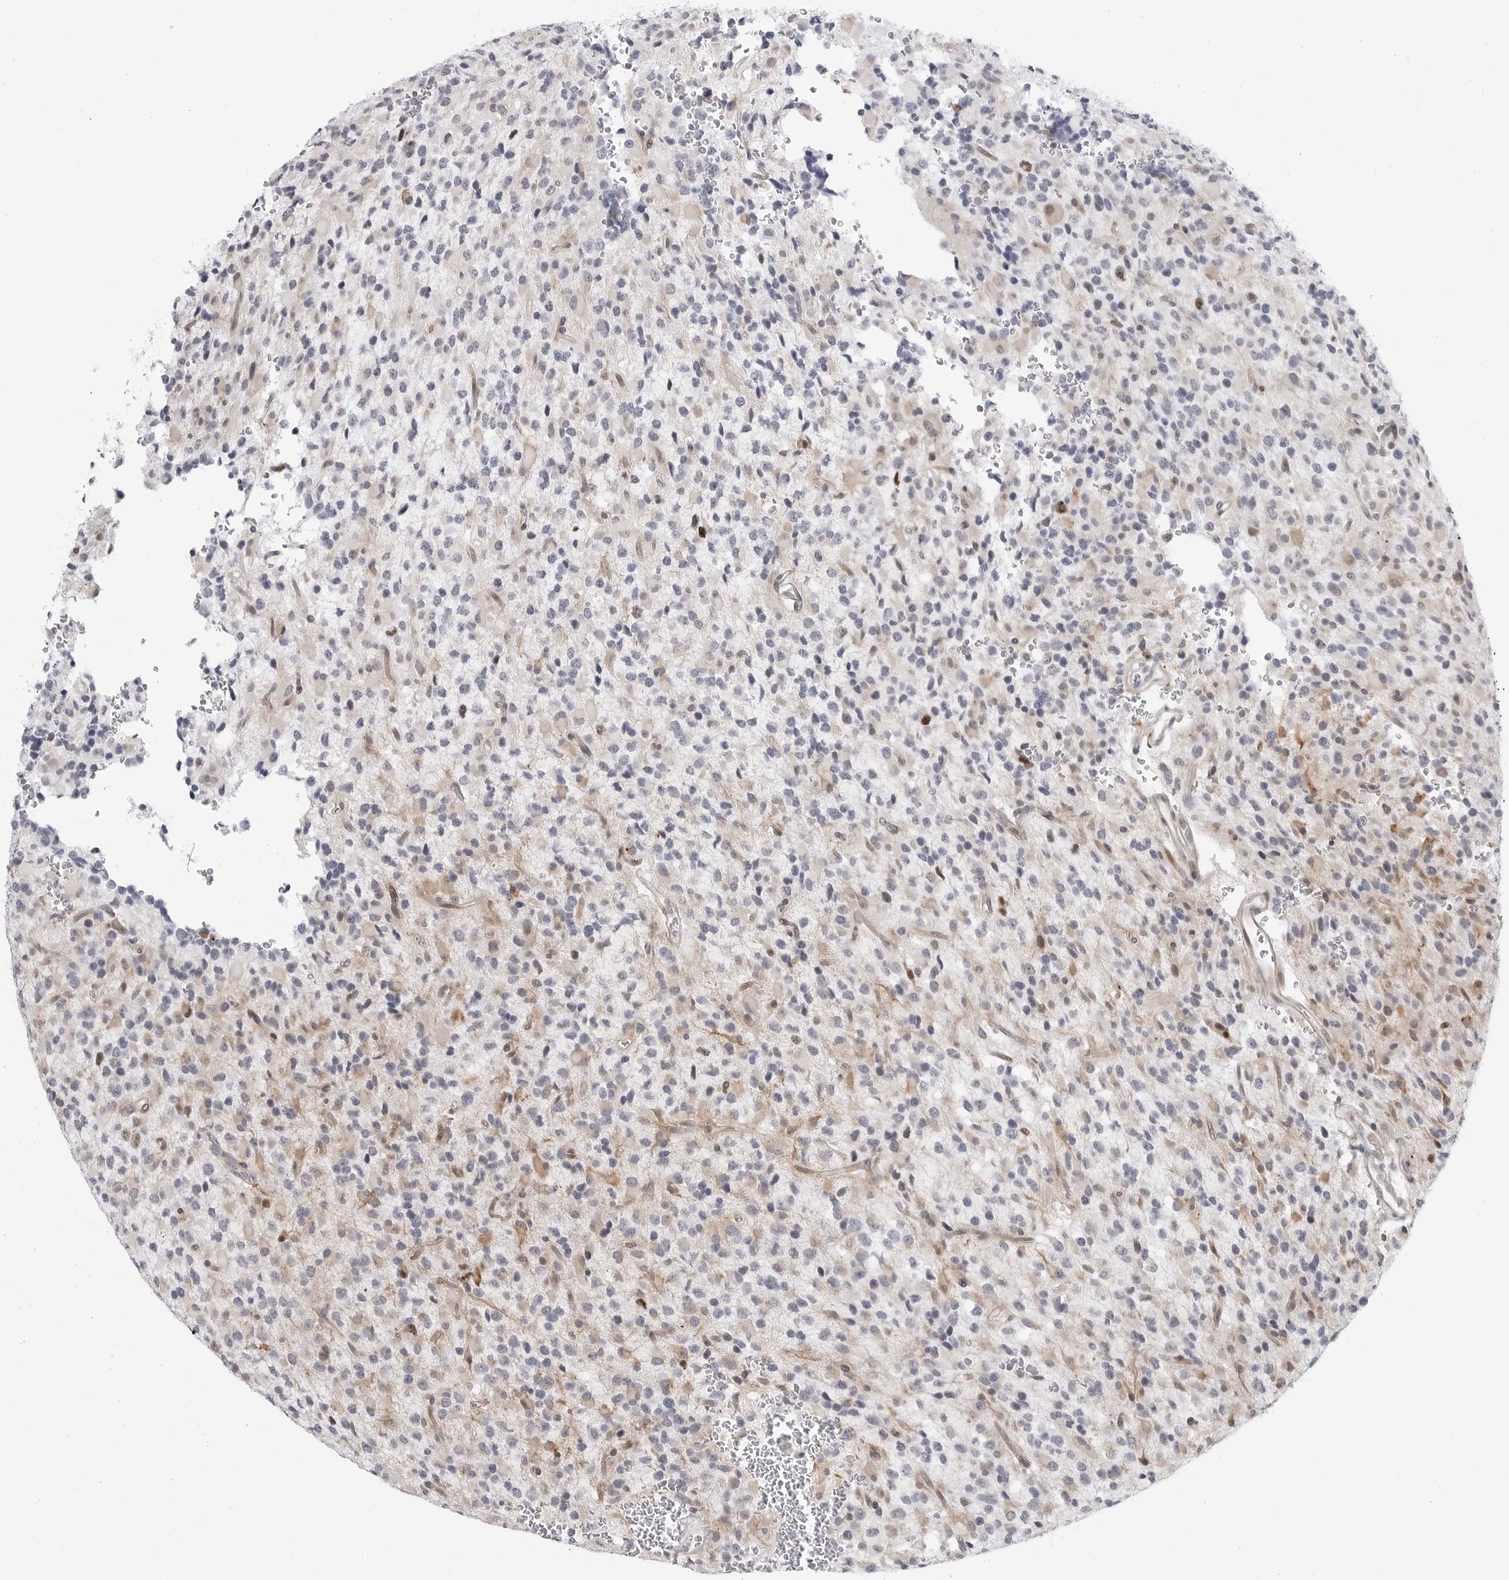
{"staining": {"intensity": "negative", "quantity": "none", "location": "none"}, "tissue": "glioma", "cell_type": "Tumor cells", "image_type": "cancer", "snomed": [{"axis": "morphology", "description": "Glioma, malignant, High grade"}, {"axis": "topography", "description": "Brain"}], "caption": "Micrograph shows no significant protein expression in tumor cells of malignant glioma (high-grade). The staining was performed using DAB to visualize the protein expression in brown, while the nuclei were stained in blue with hematoxylin (Magnification: 20x).", "gene": "FAM135B", "patient": {"sex": "male", "age": 34}}